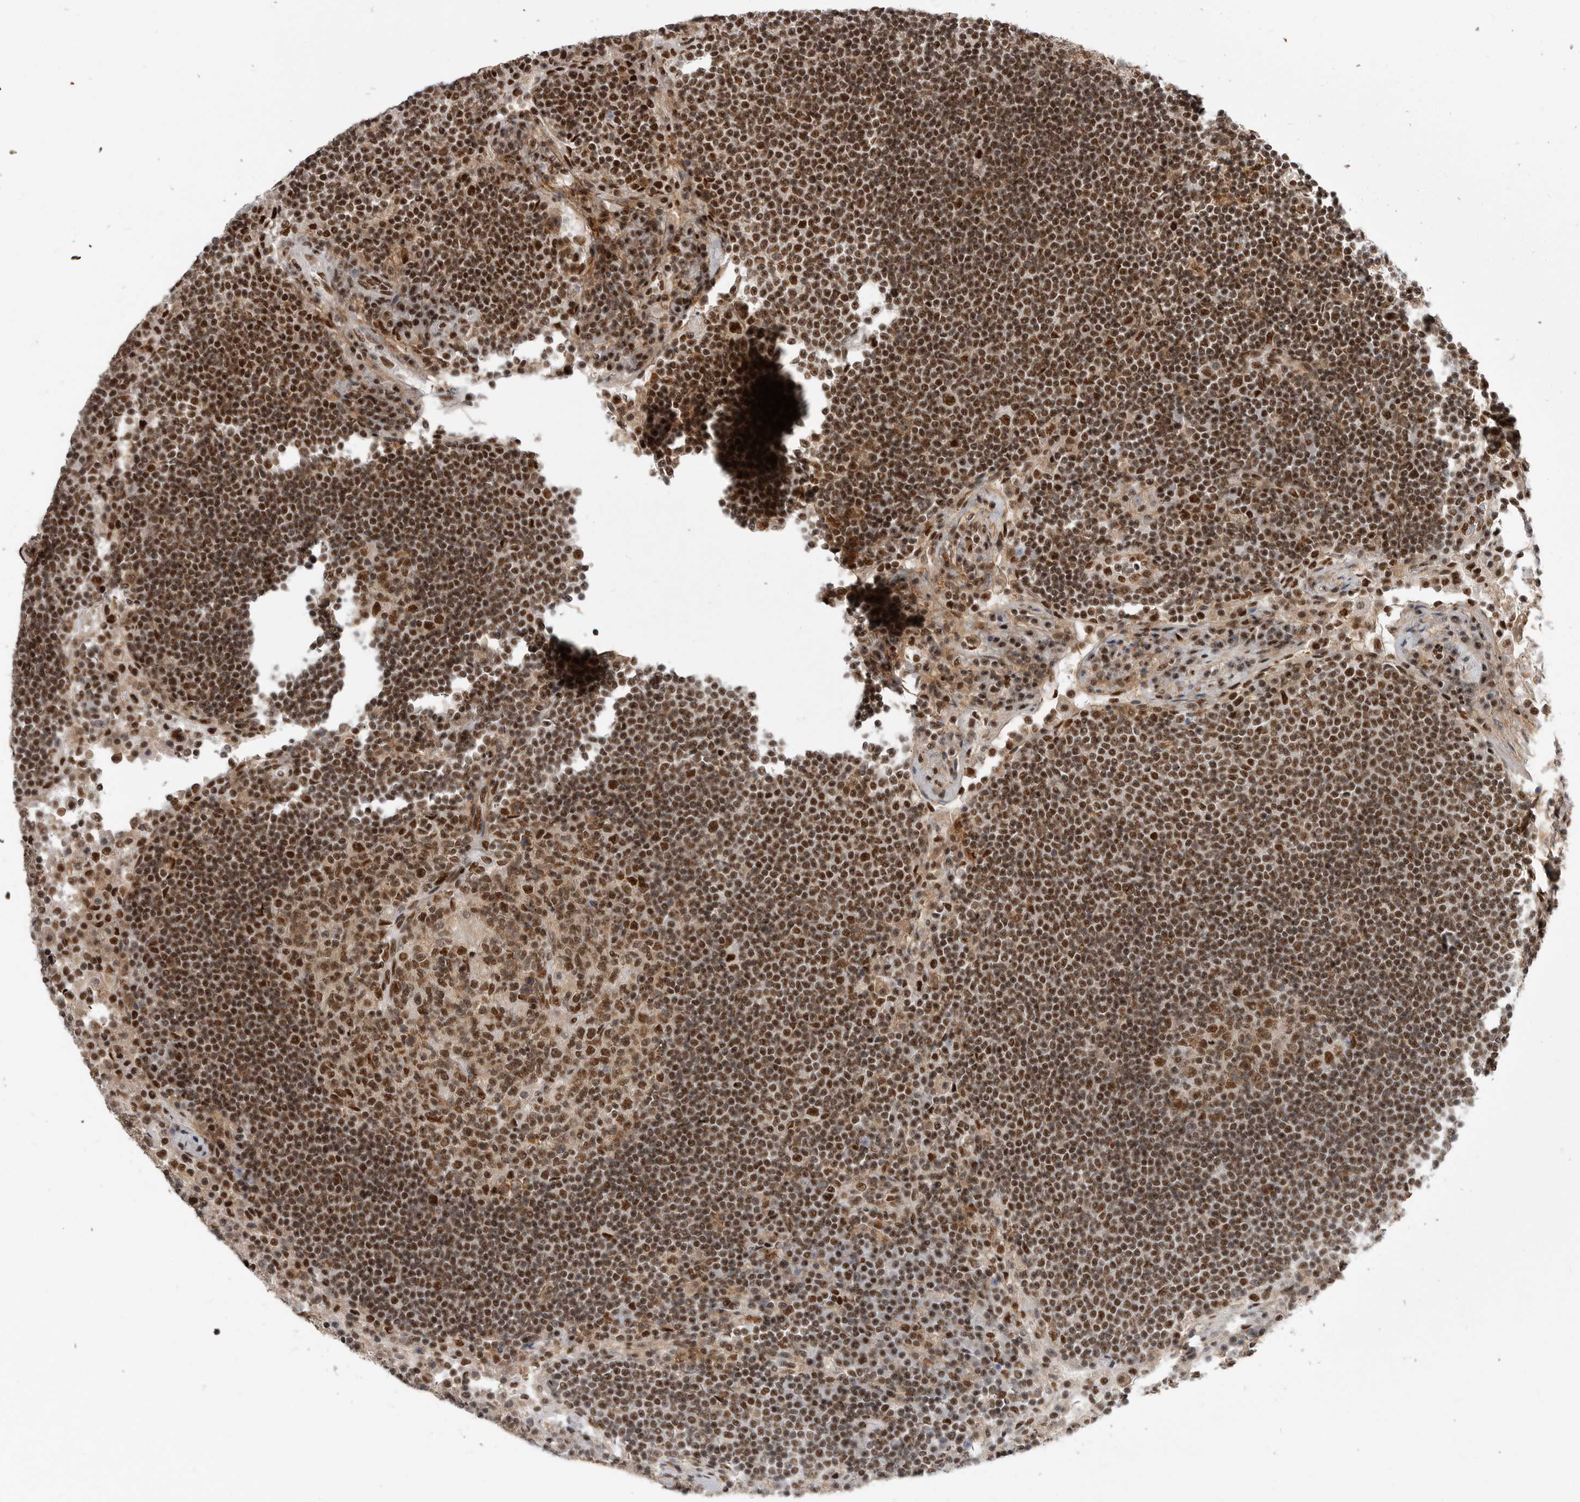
{"staining": {"intensity": "strong", "quantity": ">75%", "location": "cytoplasmic/membranous,nuclear"}, "tissue": "lymph node", "cell_type": "Germinal center cells", "image_type": "normal", "snomed": [{"axis": "morphology", "description": "Normal tissue, NOS"}, {"axis": "topography", "description": "Lymph node"}], "caption": "This is a photomicrograph of IHC staining of normal lymph node, which shows strong expression in the cytoplasmic/membranous,nuclear of germinal center cells.", "gene": "PPP1R8", "patient": {"sex": "female", "age": 53}}